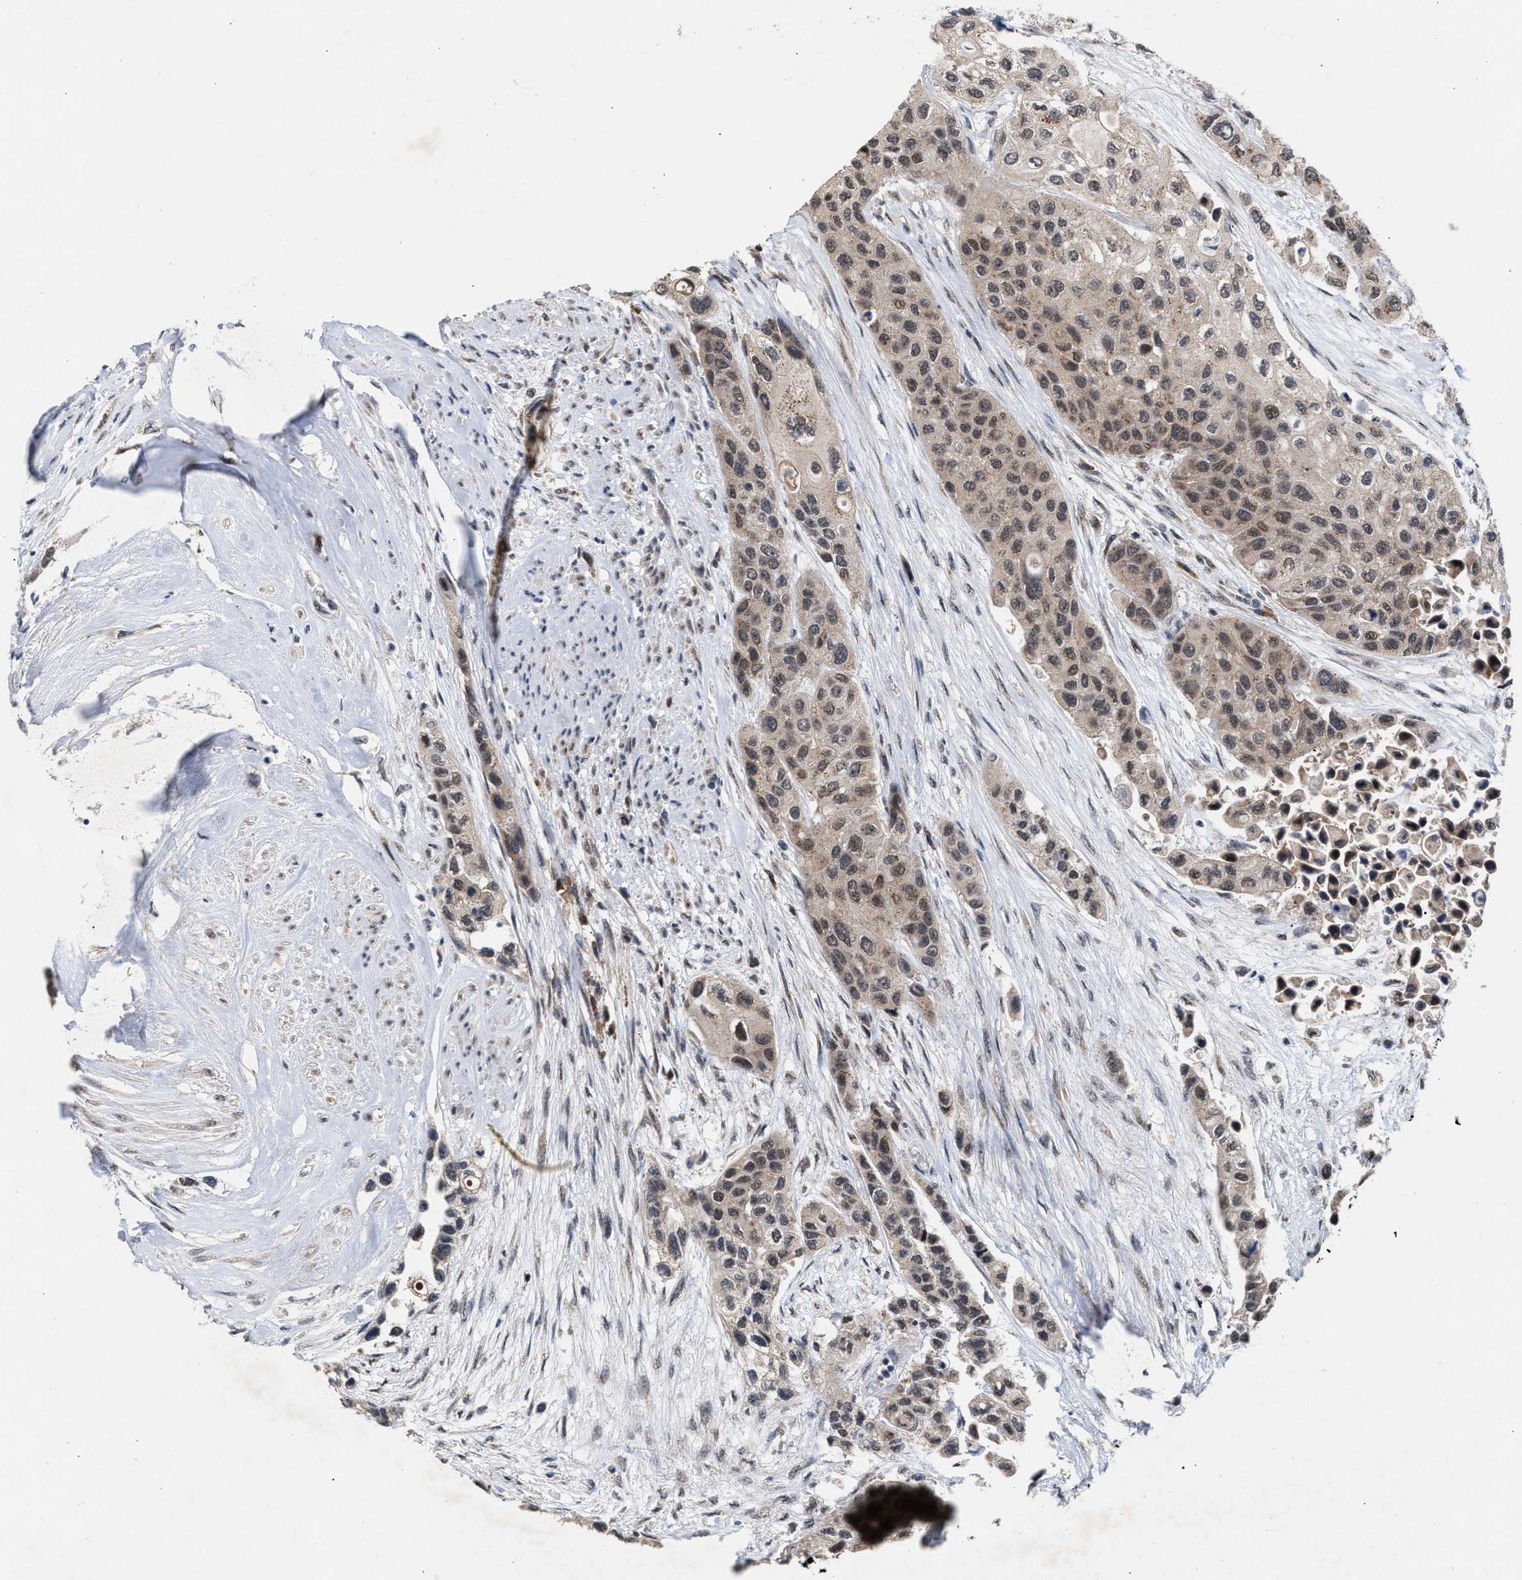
{"staining": {"intensity": "weak", "quantity": ">75%", "location": "cytoplasmic/membranous"}, "tissue": "urothelial cancer", "cell_type": "Tumor cells", "image_type": "cancer", "snomed": [{"axis": "morphology", "description": "Urothelial carcinoma, High grade"}, {"axis": "topography", "description": "Urinary bladder"}], "caption": "Immunohistochemical staining of urothelial carcinoma (high-grade) reveals weak cytoplasmic/membranous protein expression in approximately >75% of tumor cells.", "gene": "MKNK2", "patient": {"sex": "female", "age": 56}}